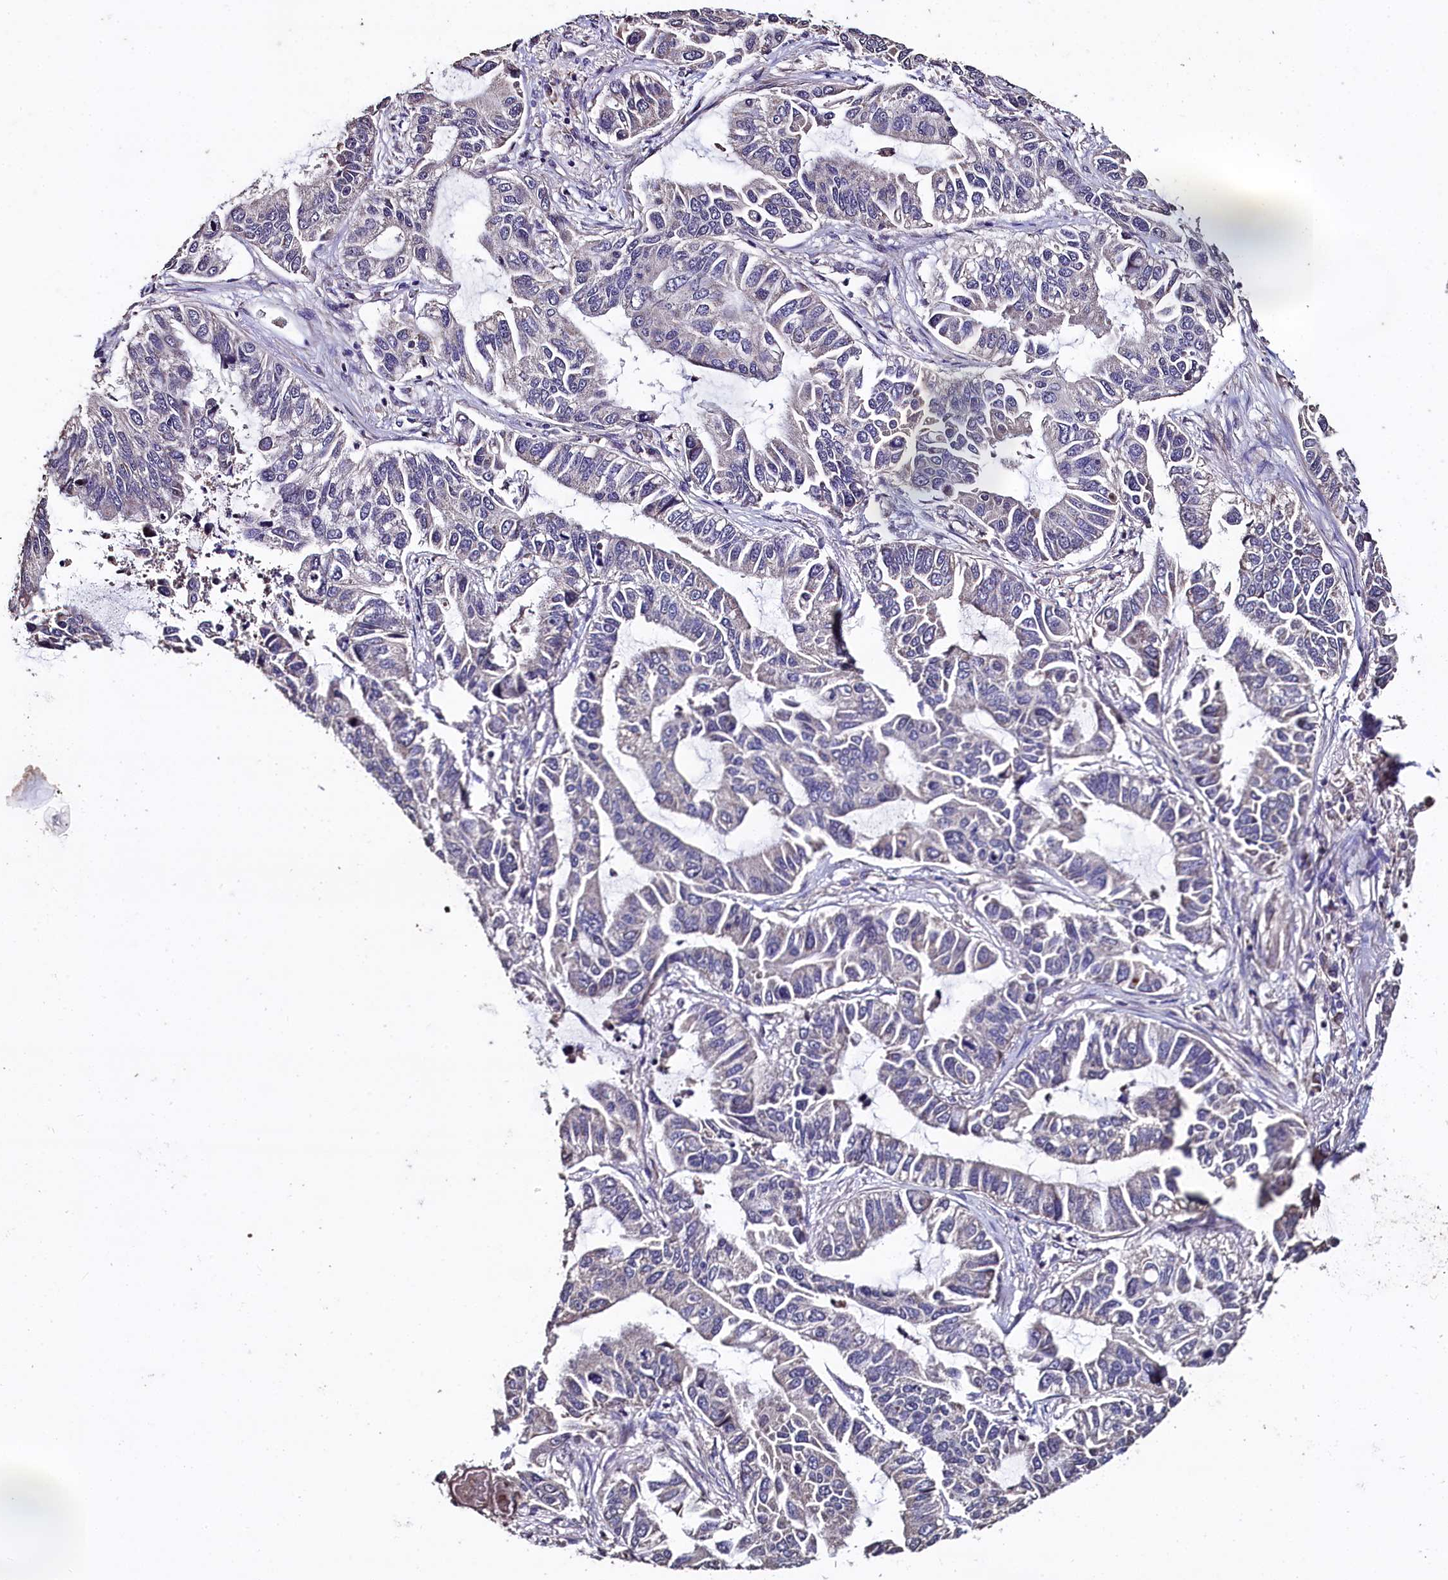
{"staining": {"intensity": "negative", "quantity": "none", "location": "none"}, "tissue": "lung cancer", "cell_type": "Tumor cells", "image_type": "cancer", "snomed": [{"axis": "morphology", "description": "Adenocarcinoma, NOS"}, {"axis": "topography", "description": "Lung"}], "caption": "Tumor cells show no significant protein expression in lung cancer (adenocarcinoma).", "gene": "COQ9", "patient": {"sex": "male", "age": 64}}